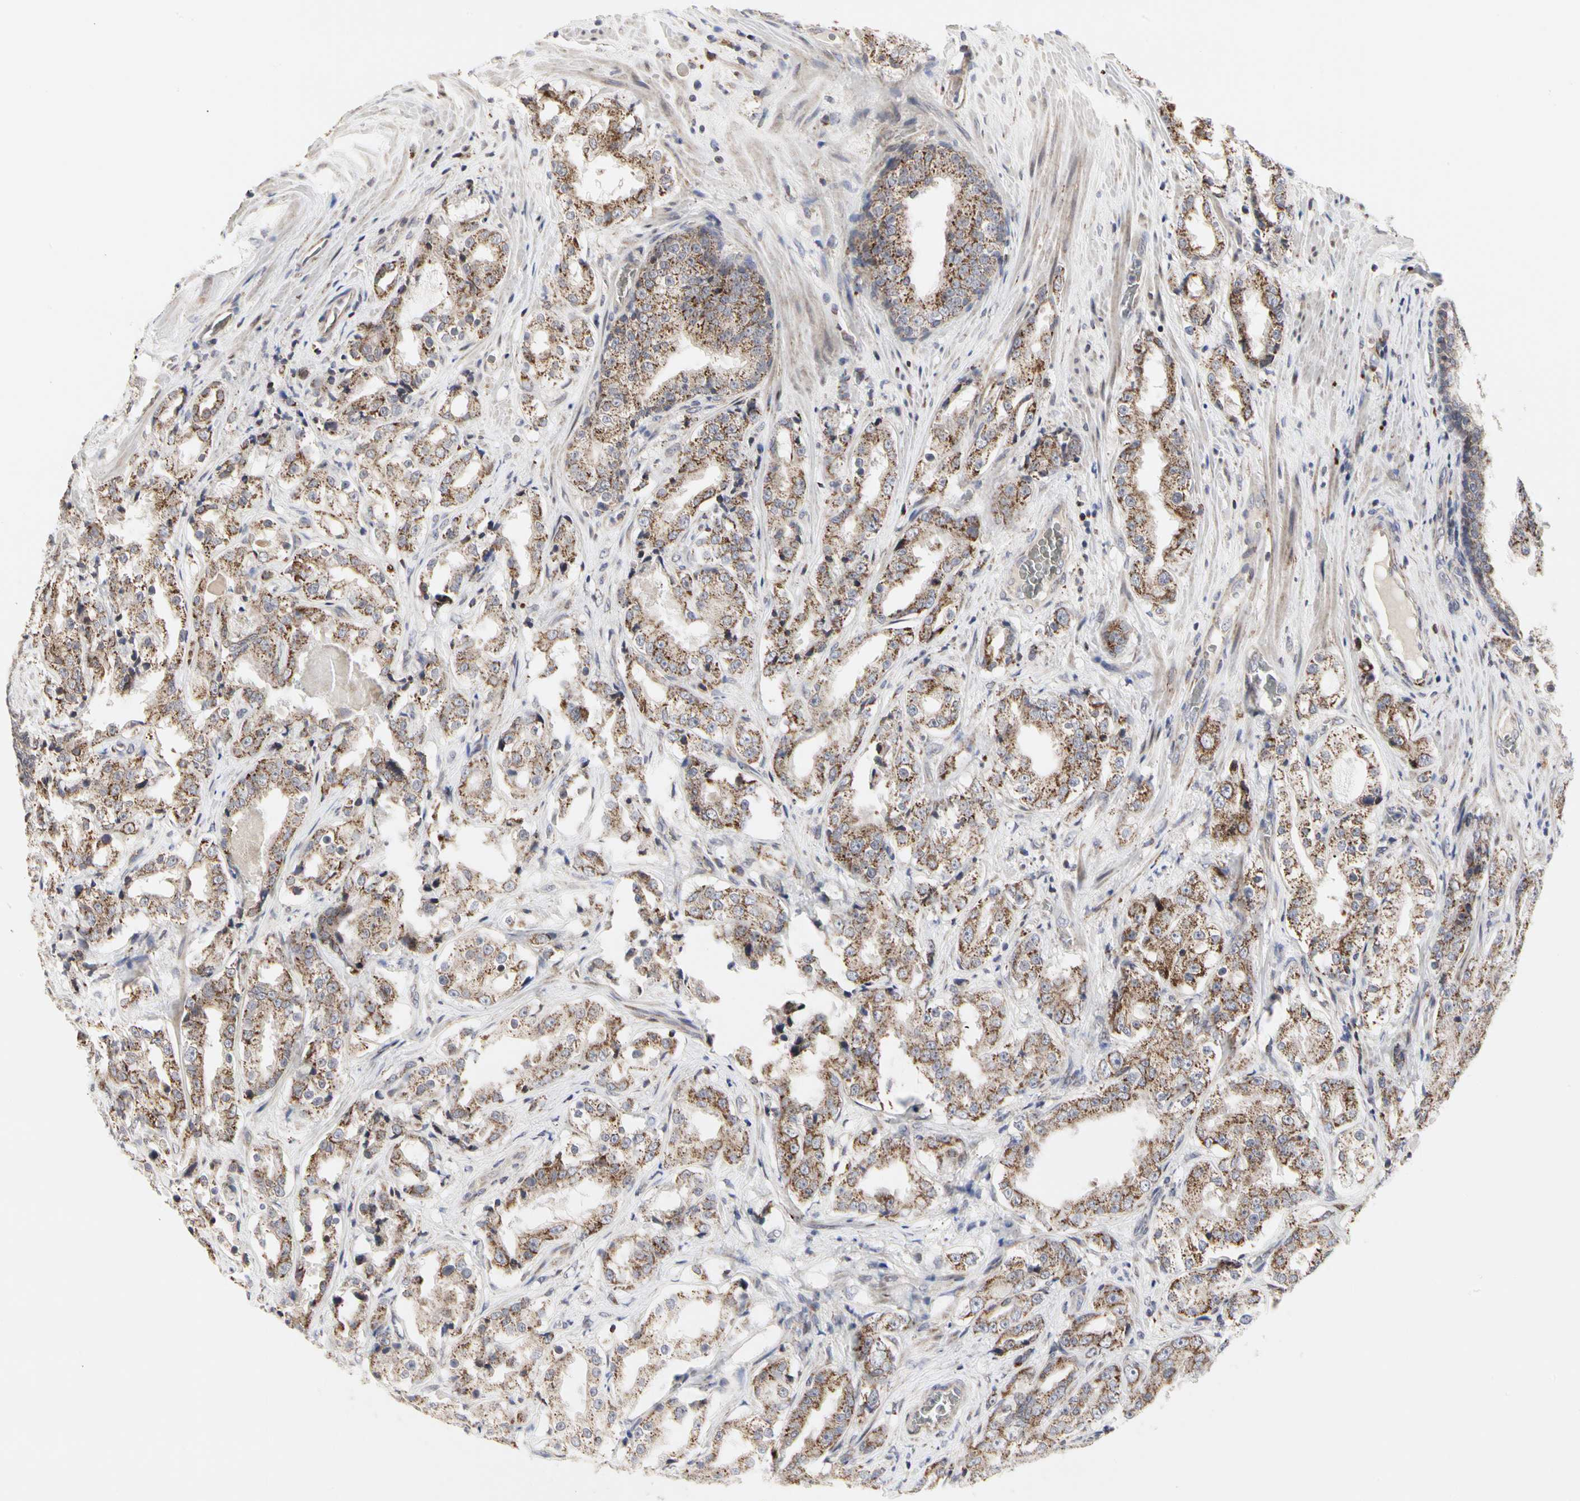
{"staining": {"intensity": "moderate", "quantity": ">75%", "location": "cytoplasmic/membranous"}, "tissue": "prostate cancer", "cell_type": "Tumor cells", "image_type": "cancer", "snomed": [{"axis": "morphology", "description": "Adenocarcinoma, High grade"}, {"axis": "topography", "description": "Prostate"}], "caption": "Brown immunohistochemical staining in human prostate high-grade adenocarcinoma exhibits moderate cytoplasmic/membranous positivity in about >75% of tumor cells.", "gene": "TSKU", "patient": {"sex": "male", "age": 73}}